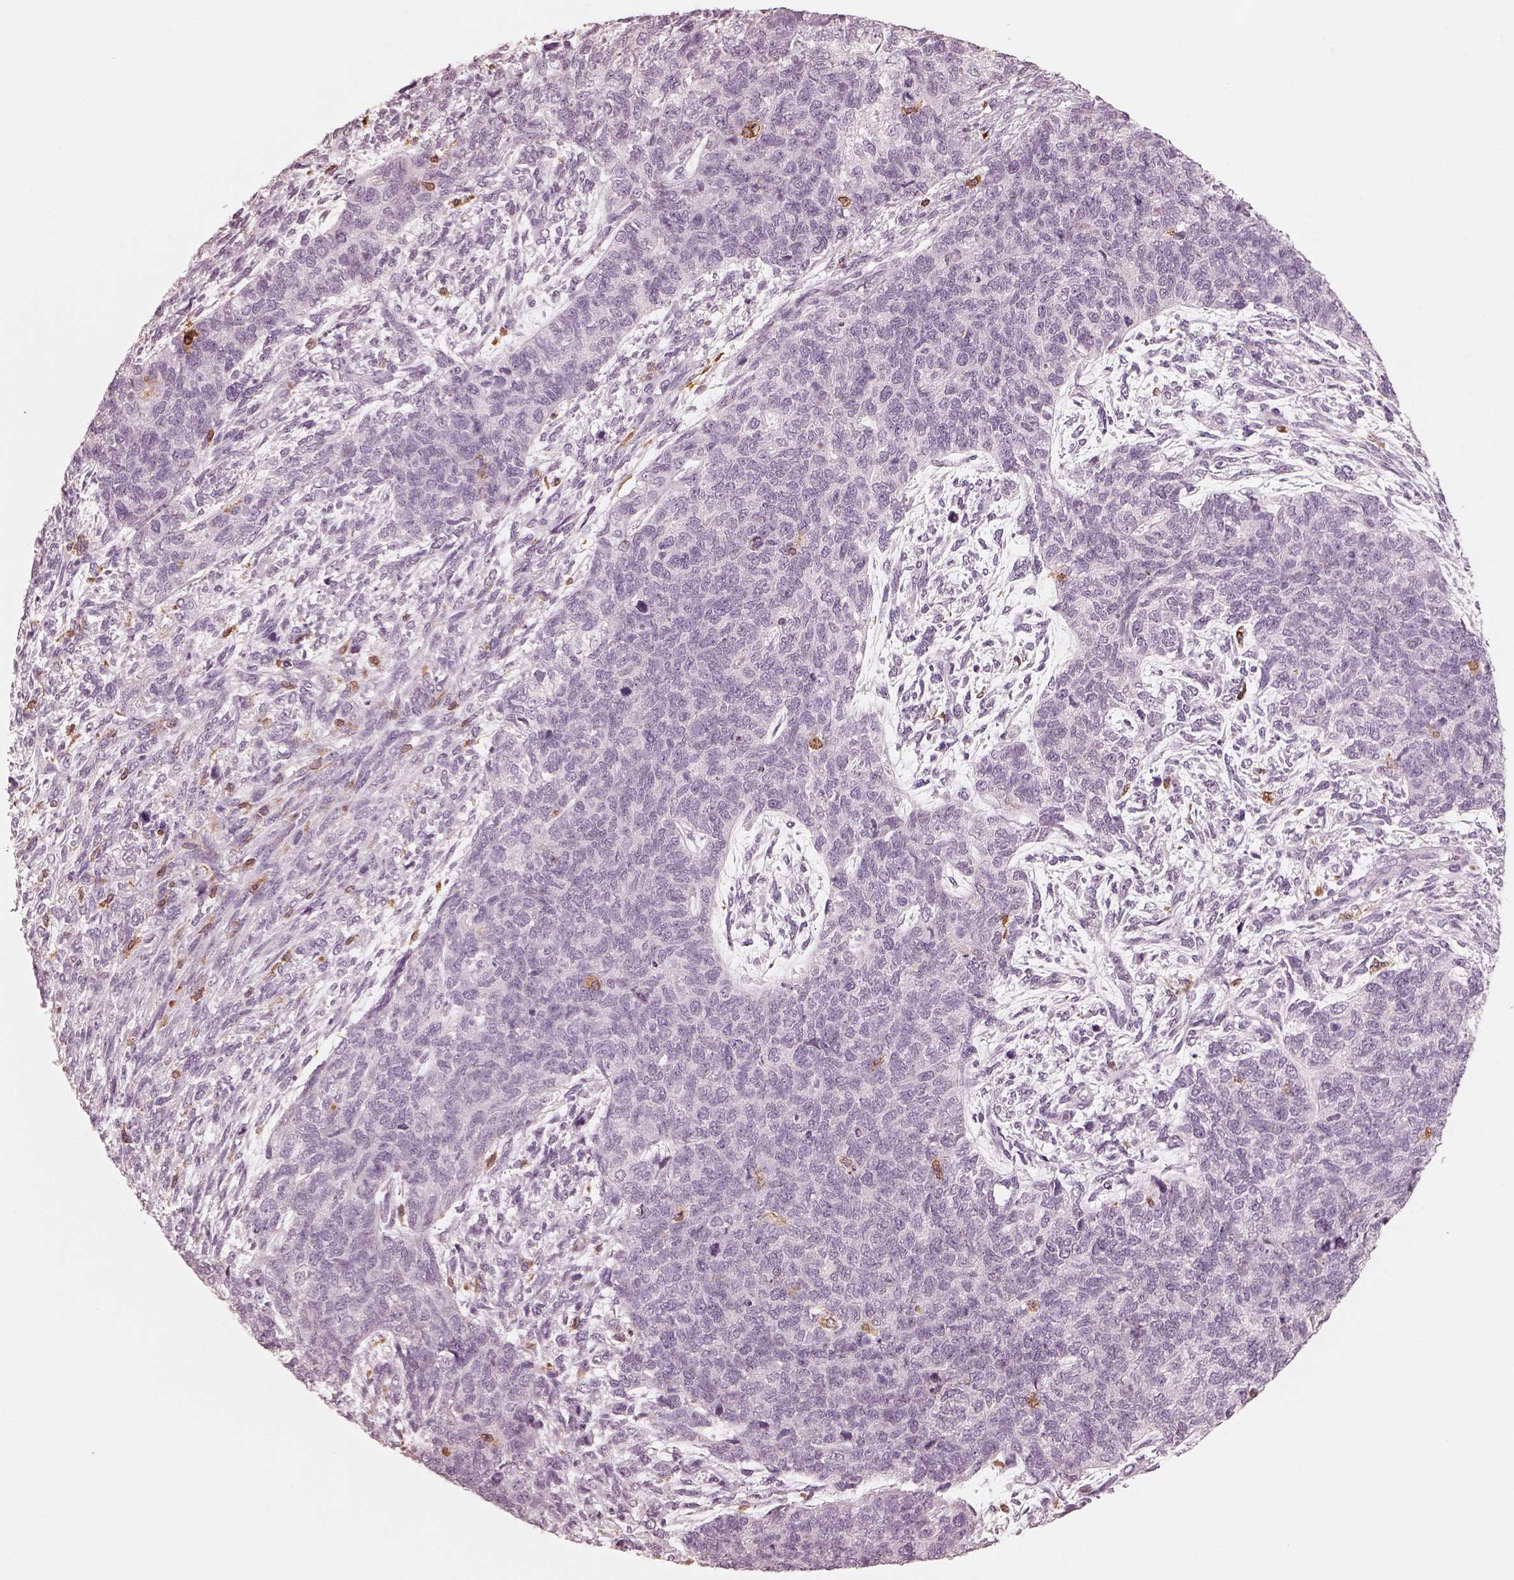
{"staining": {"intensity": "negative", "quantity": "none", "location": "none"}, "tissue": "cervical cancer", "cell_type": "Tumor cells", "image_type": "cancer", "snomed": [{"axis": "morphology", "description": "Squamous cell carcinoma, NOS"}, {"axis": "topography", "description": "Cervix"}], "caption": "Immunohistochemical staining of human cervical cancer (squamous cell carcinoma) reveals no significant staining in tumor cells.", "gene": "ALOX5", "patient": {"sex": "female", "age": 63}}